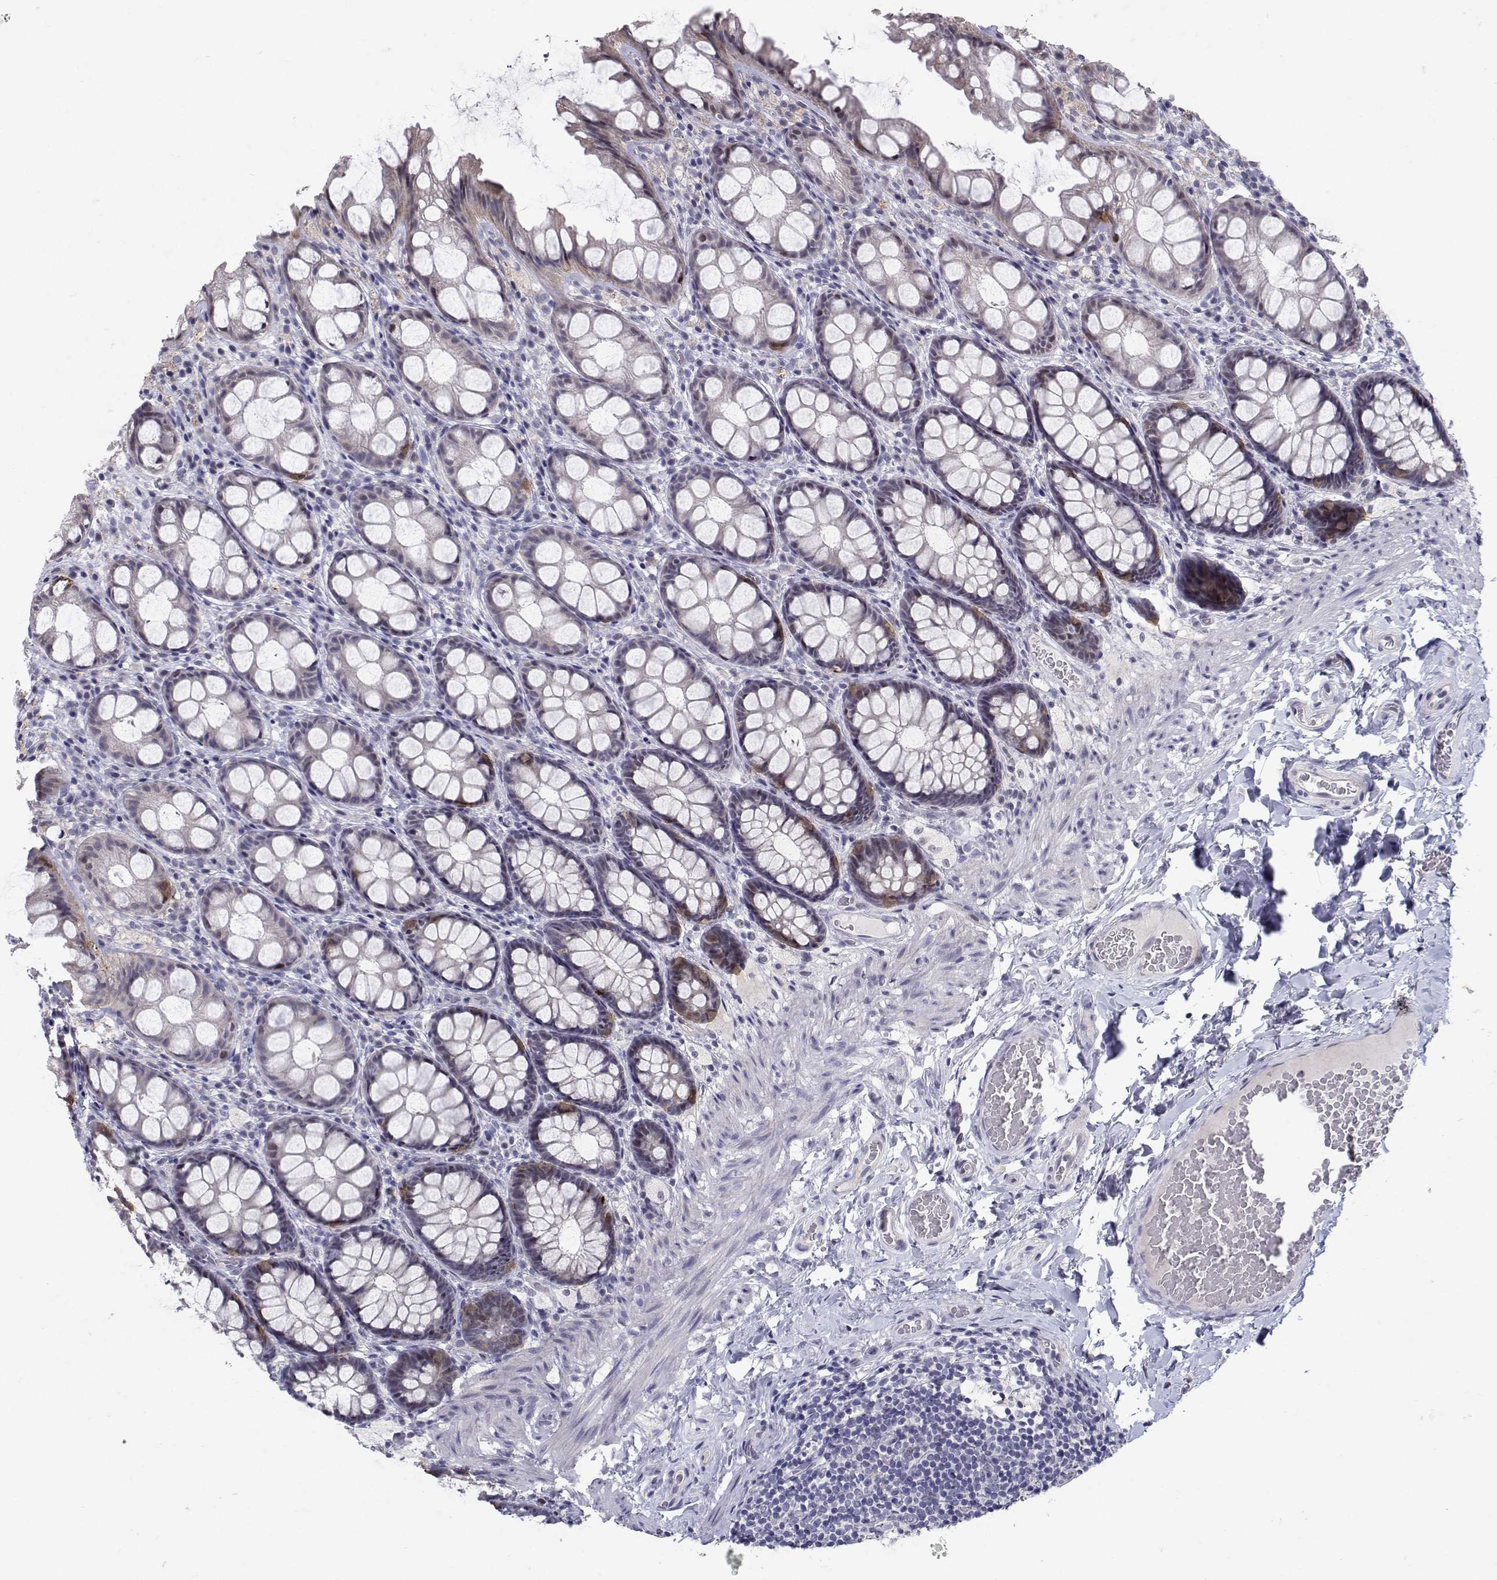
{"staining": {"intensity": "negative", "quantity": "none", "location": "none"}, "tissue": "colon", "cell_type": "Endothelial cells", "image_type": "normal", "snomed": [{"axis": "morphology", "description": "Normal tissue, NOS"}, {"axis": "topography", "description": "Colon"}], "caption": "Immunohistochemistry of normal colon demonstrates no expression in endothelial cells.", "gene": "RBPJL", "patient": {"sex": "male", "age": 47}}